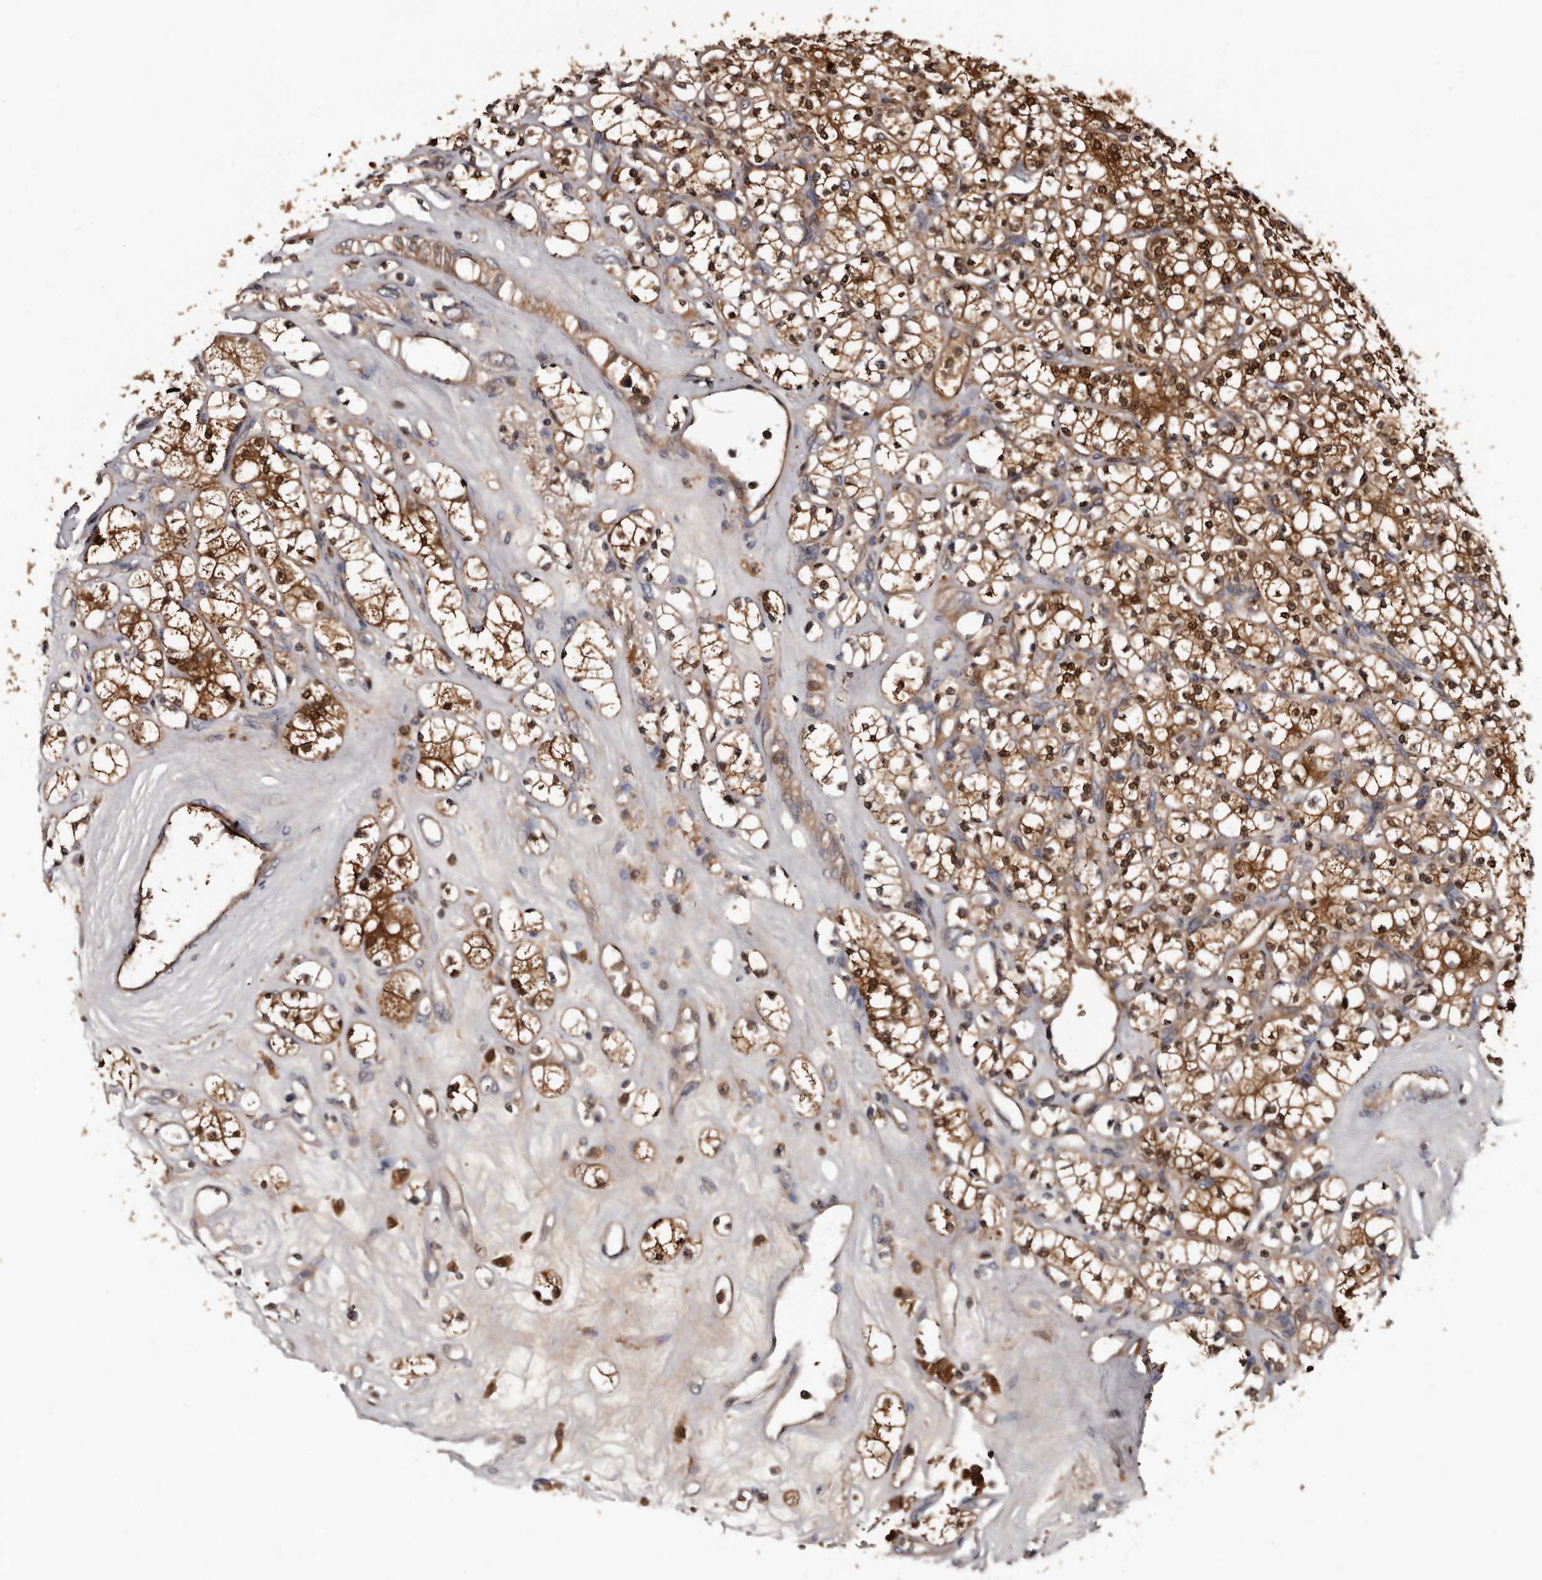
{"staining": {"intensity": "strong", "quantity": "25%-75%", "location": "cytoplasmic/membranous,nuclear"}, "tissue": "renal cancer", "cell_type": "Tumor cells", "image_type": "cancer", "snomed": [{"axis": "morphology", "description": "Adenocarcinoma, NOS"}, {"axis": "topography", "description": "Kidney"}], "caption": "The histopathology image shows staining of renal cancer (adenocarcinoma), revealing strong cytoplasmic/membranous and nuclear protein staining (brown color) within tumor cells.", "gene": "DNPH1", "patient": {"sex": "male", "age": 77}}